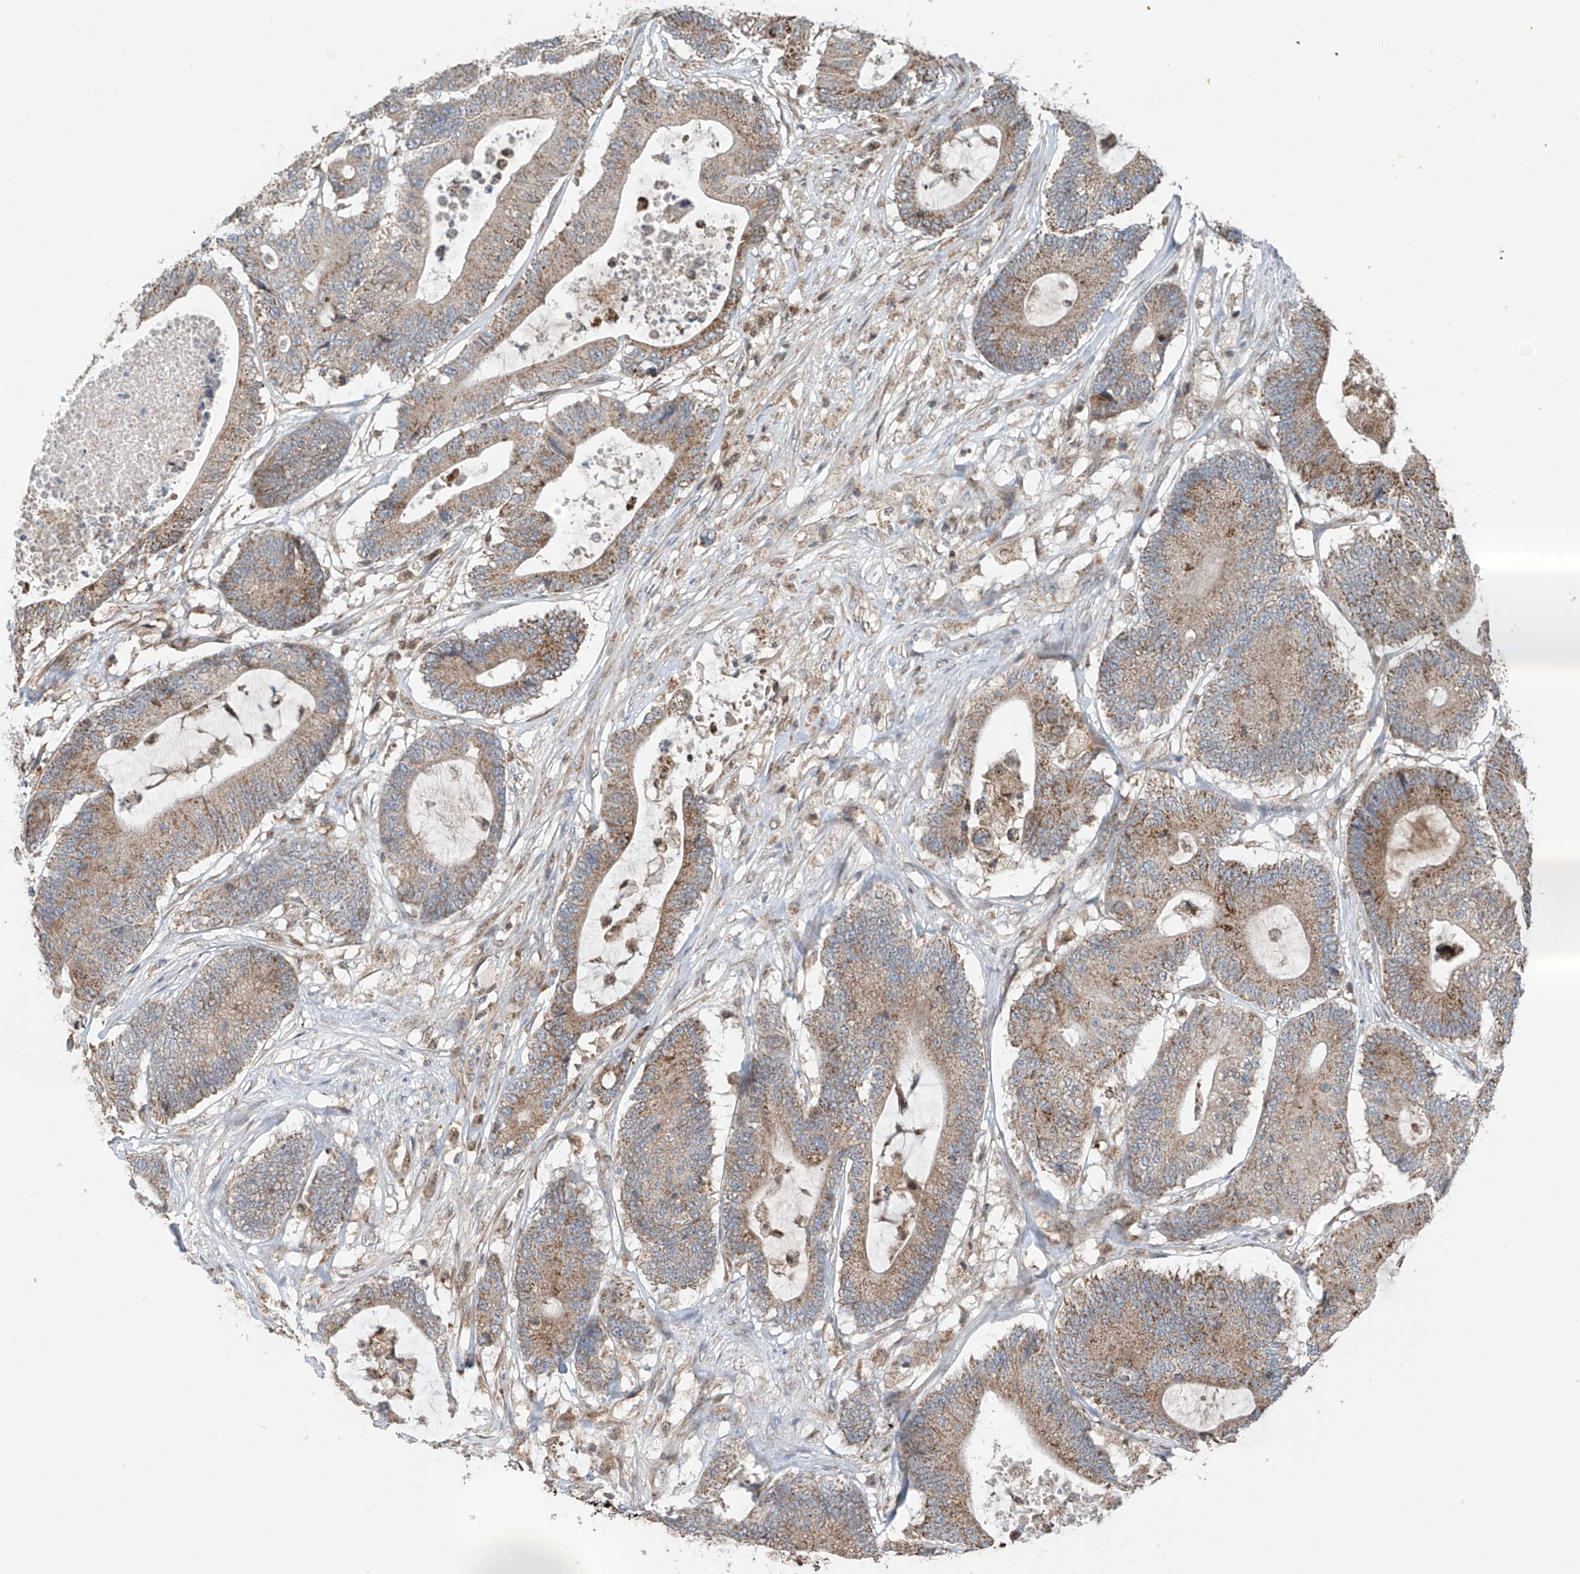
{"staining": {"intensity": "moderate", "quantity": ">75%", "location": "cytoplasmic/membranous"}, "tissue": "colorectal cancer", "cell_type": "Tumor cells", "image_type": "cancer", "snomed": [{"axis": "morphology", "description": "Adenocarcinoma, NOS"}, {"axis": "topography", "description": "Colon"}], "caption": "DAB (3,3'-diaminobenzidine) immunohistochemical staining of colorectal adenocarcinoma shows moderate cytoplasmic/membranous protein positivity in about >75% of tumor cells. (DAB IHC with brightfield microscopy, high magnification).", "gene": "SAMD3", "patient": {"sex": "female", "age": 84}}